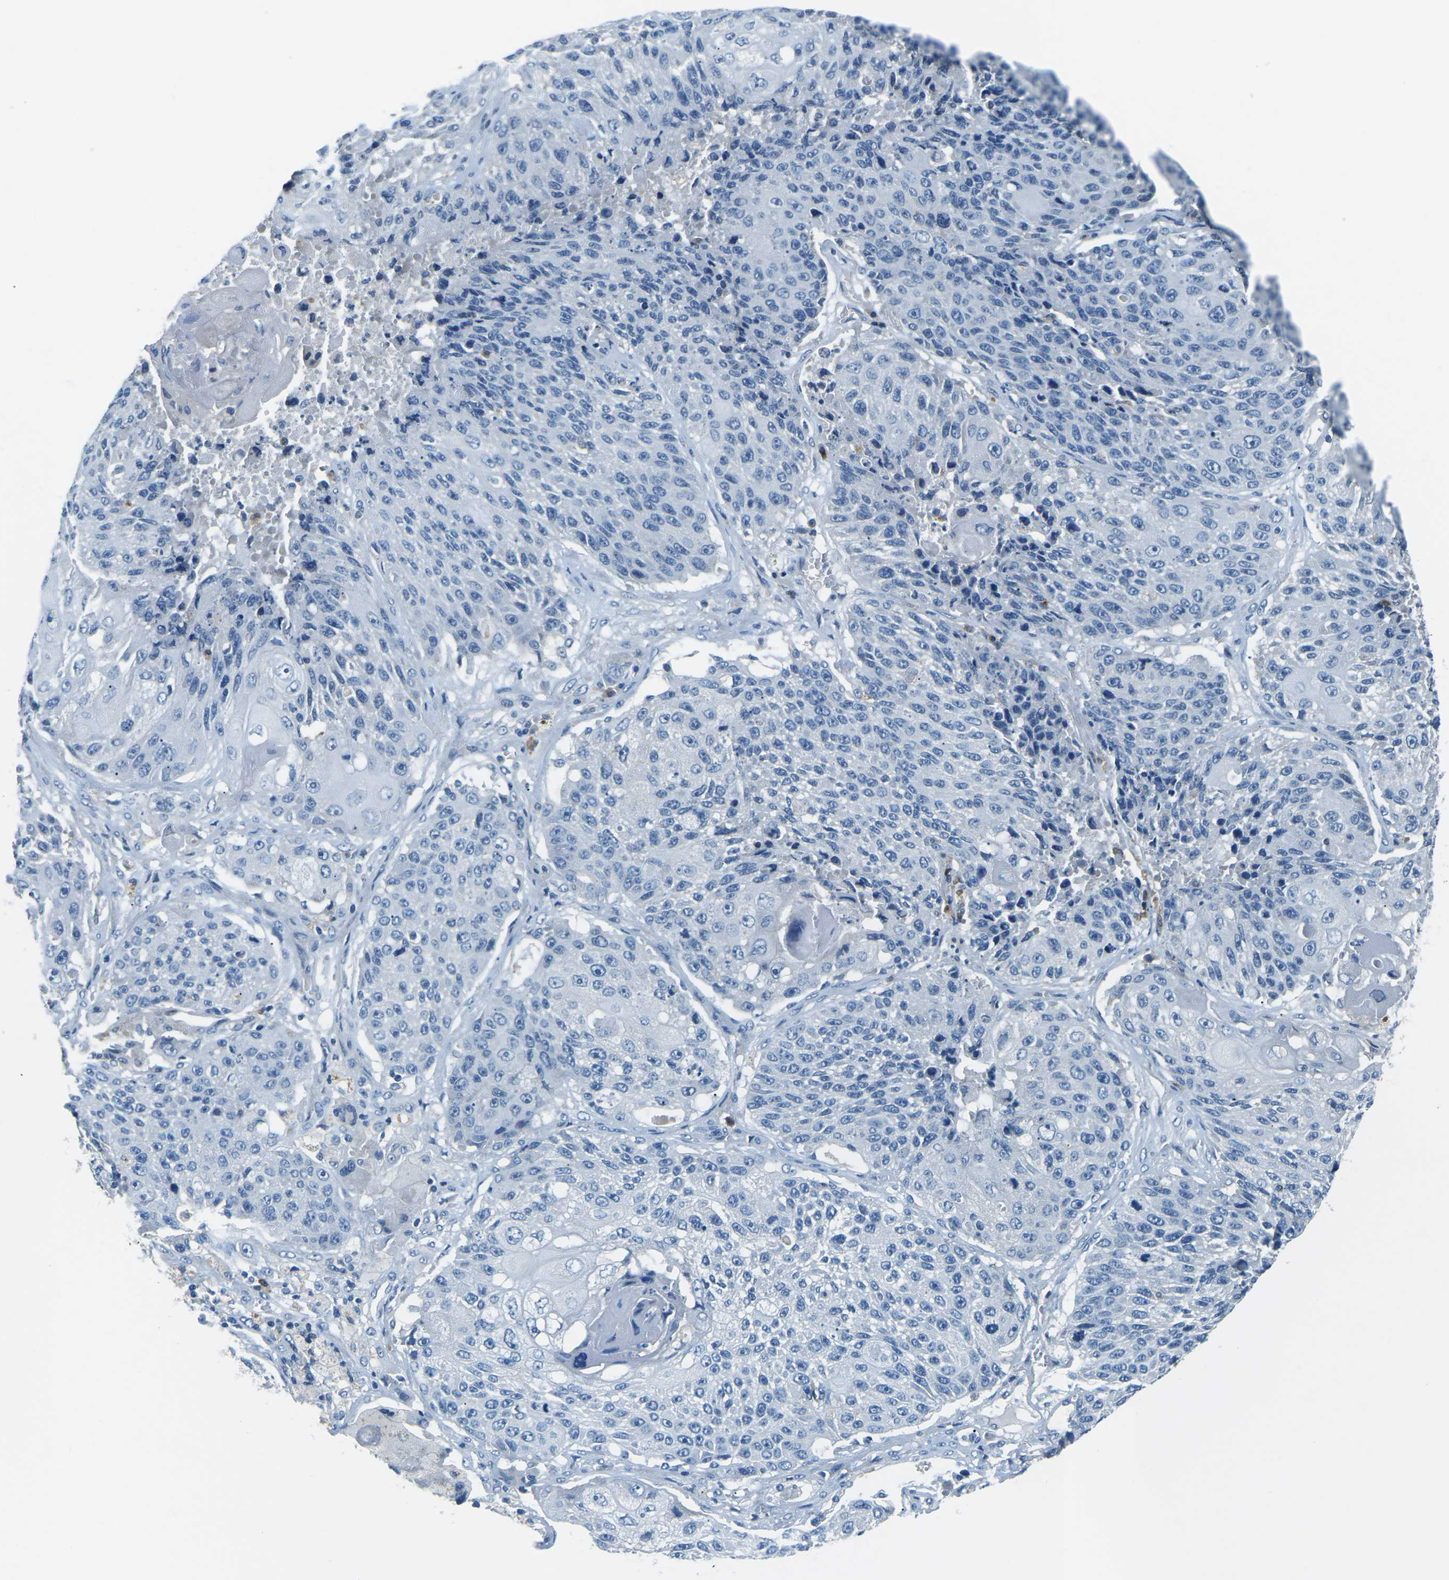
{"staining": {"intensity": "negative", "quantity": "none", "location": "none"}, "tissue": "lung cancer", "cell_type": "Tumor cells", "image_type": "cancer", "snomed": [{"axis": "morphology", "description": "Squamous cell carcinoma, NOS"}, {"axis": "topography", "description": "Lung"}], "caption": "Lung cancer (squamous cell carcinoma) was stained to show a protein in brown. There is no significant expression in tumor cells.", "gene": "CD1D", "patient": {"sex": "male", "age": 61}}